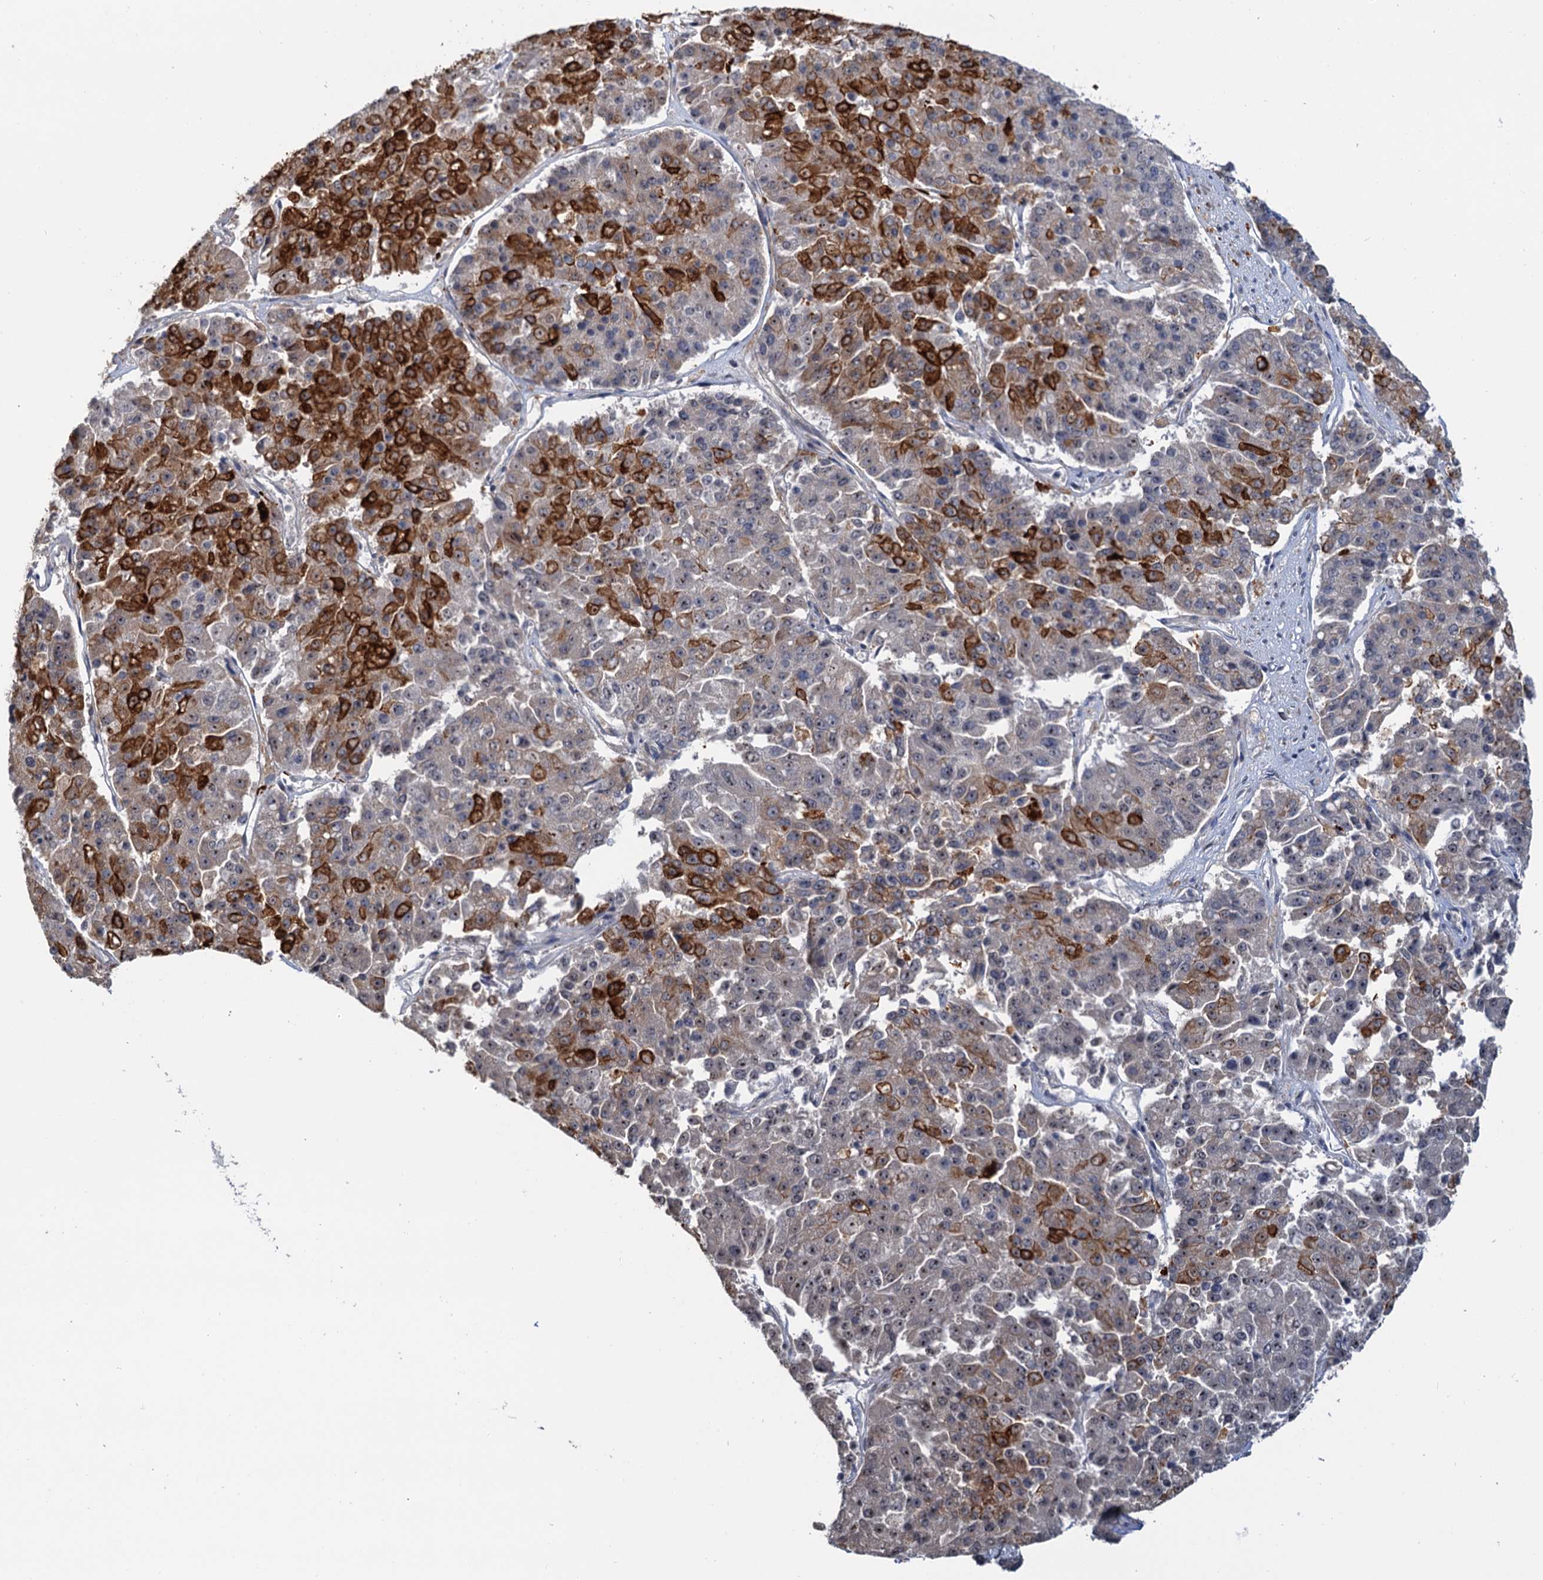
{"staining": {"intensity": "strong", "quantity": "25%-75%", "location": "cytoplasmic/membranous,nuclear"}, "tissue": "pancreatic cancer", "cell_type": "Tumor cells", "image_type": "cancer", "snomed": [{"axis": "morphology", "description": "Adenocarcinoma, NOS"}, {"axis": "topography", "description": "Pancreas"}], "caption": "The photomicrograph shows a brown stain indicating the presence of a protein in the cytoplasmic/membranous and nuclear of tumor cells in pancreatic cancer (adenocarcinoma).", "gene": "NAT10", "patient": {"sex": "male", "age": 50}}